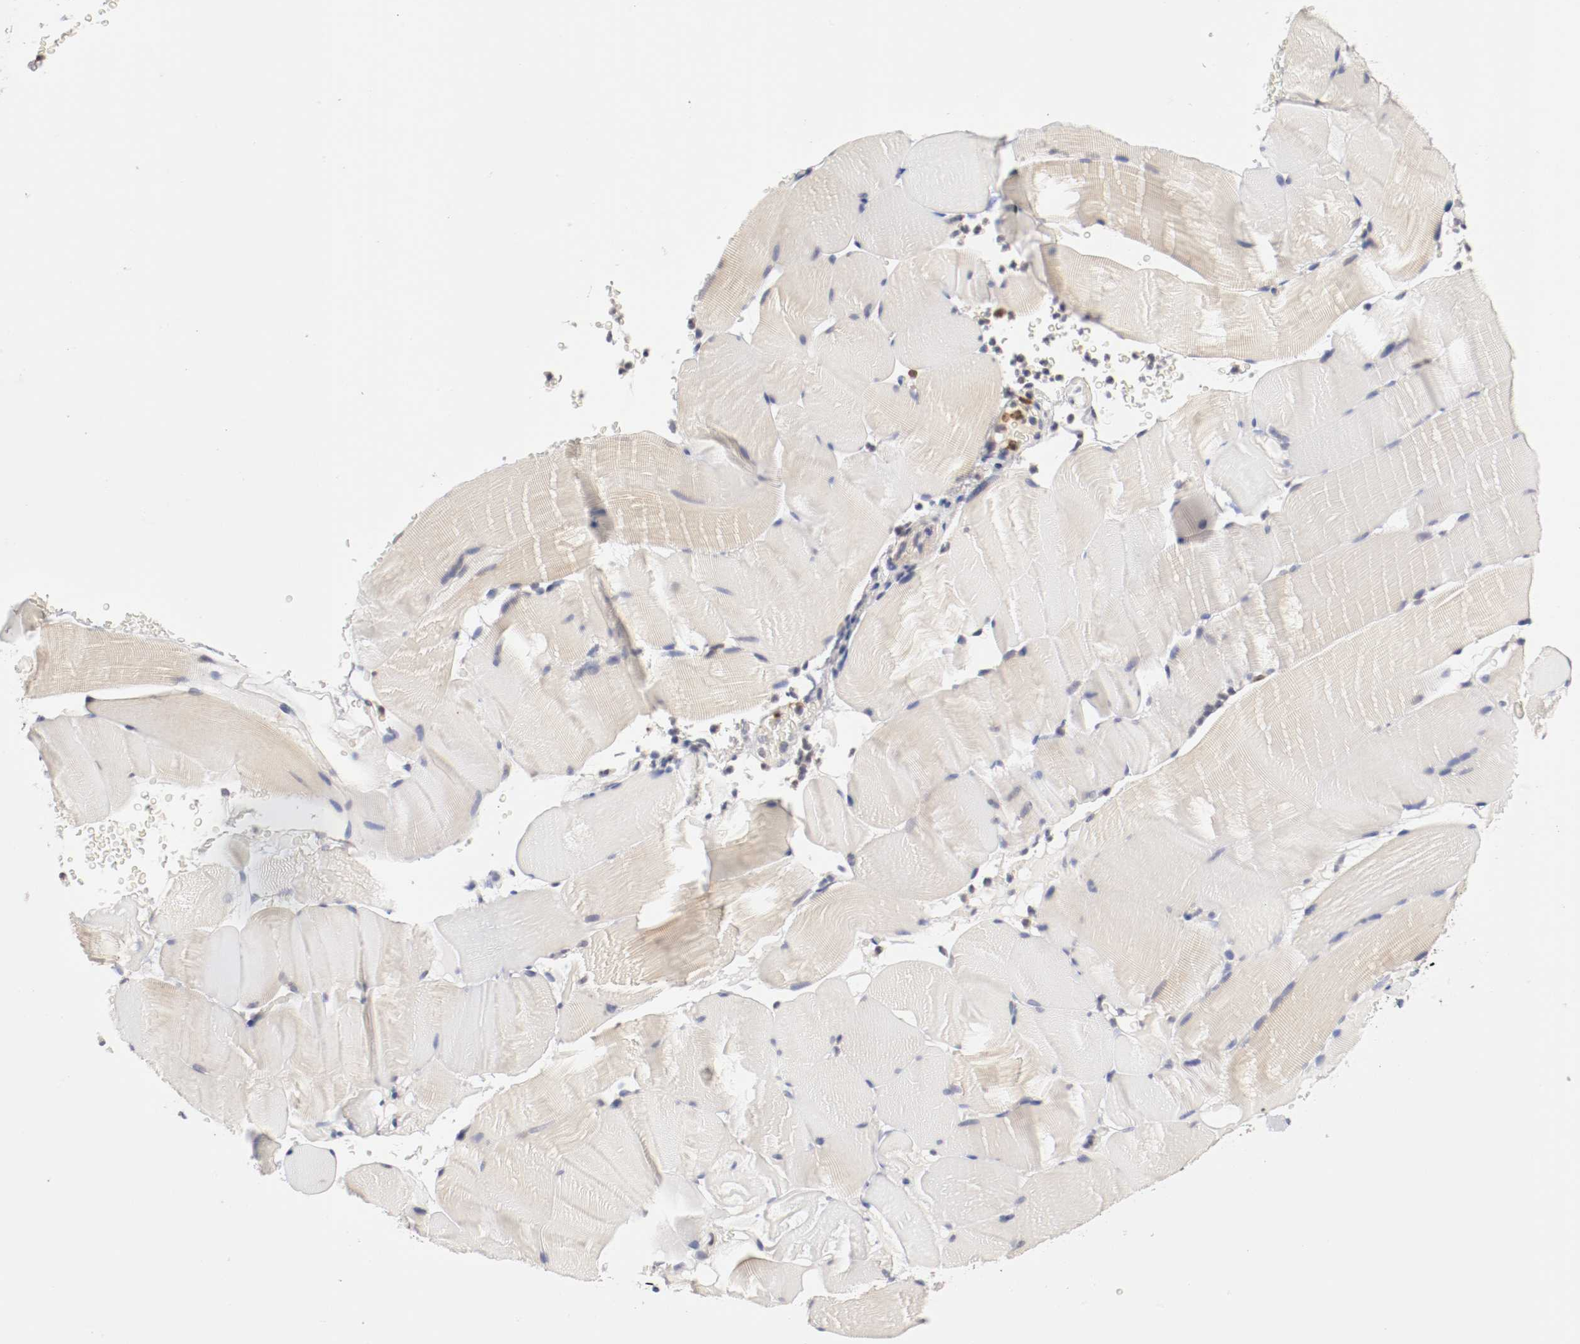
{"staining": {"intensity": "weak", "quantity": "25%-75%", "location": "cytoplasmic/membranous"}, "tissue": "skeletal muscle", "cell_type": "Myocytes", "image_type": "normal", "snomed": [{"axis": "morphology", "description": "Normal tissue, NOS"}, {"axis": "topography", "description": "Skeletal muscle"}], "caption": "This image demonstrates immunohistochemistry staining of normal skeletal muscle, with low weak cytoplasmic/membranous expression in approximately 25%-75% of myocytes.", "gene": "CEBPE", "patient": {"sex": "male", "age": 62}}